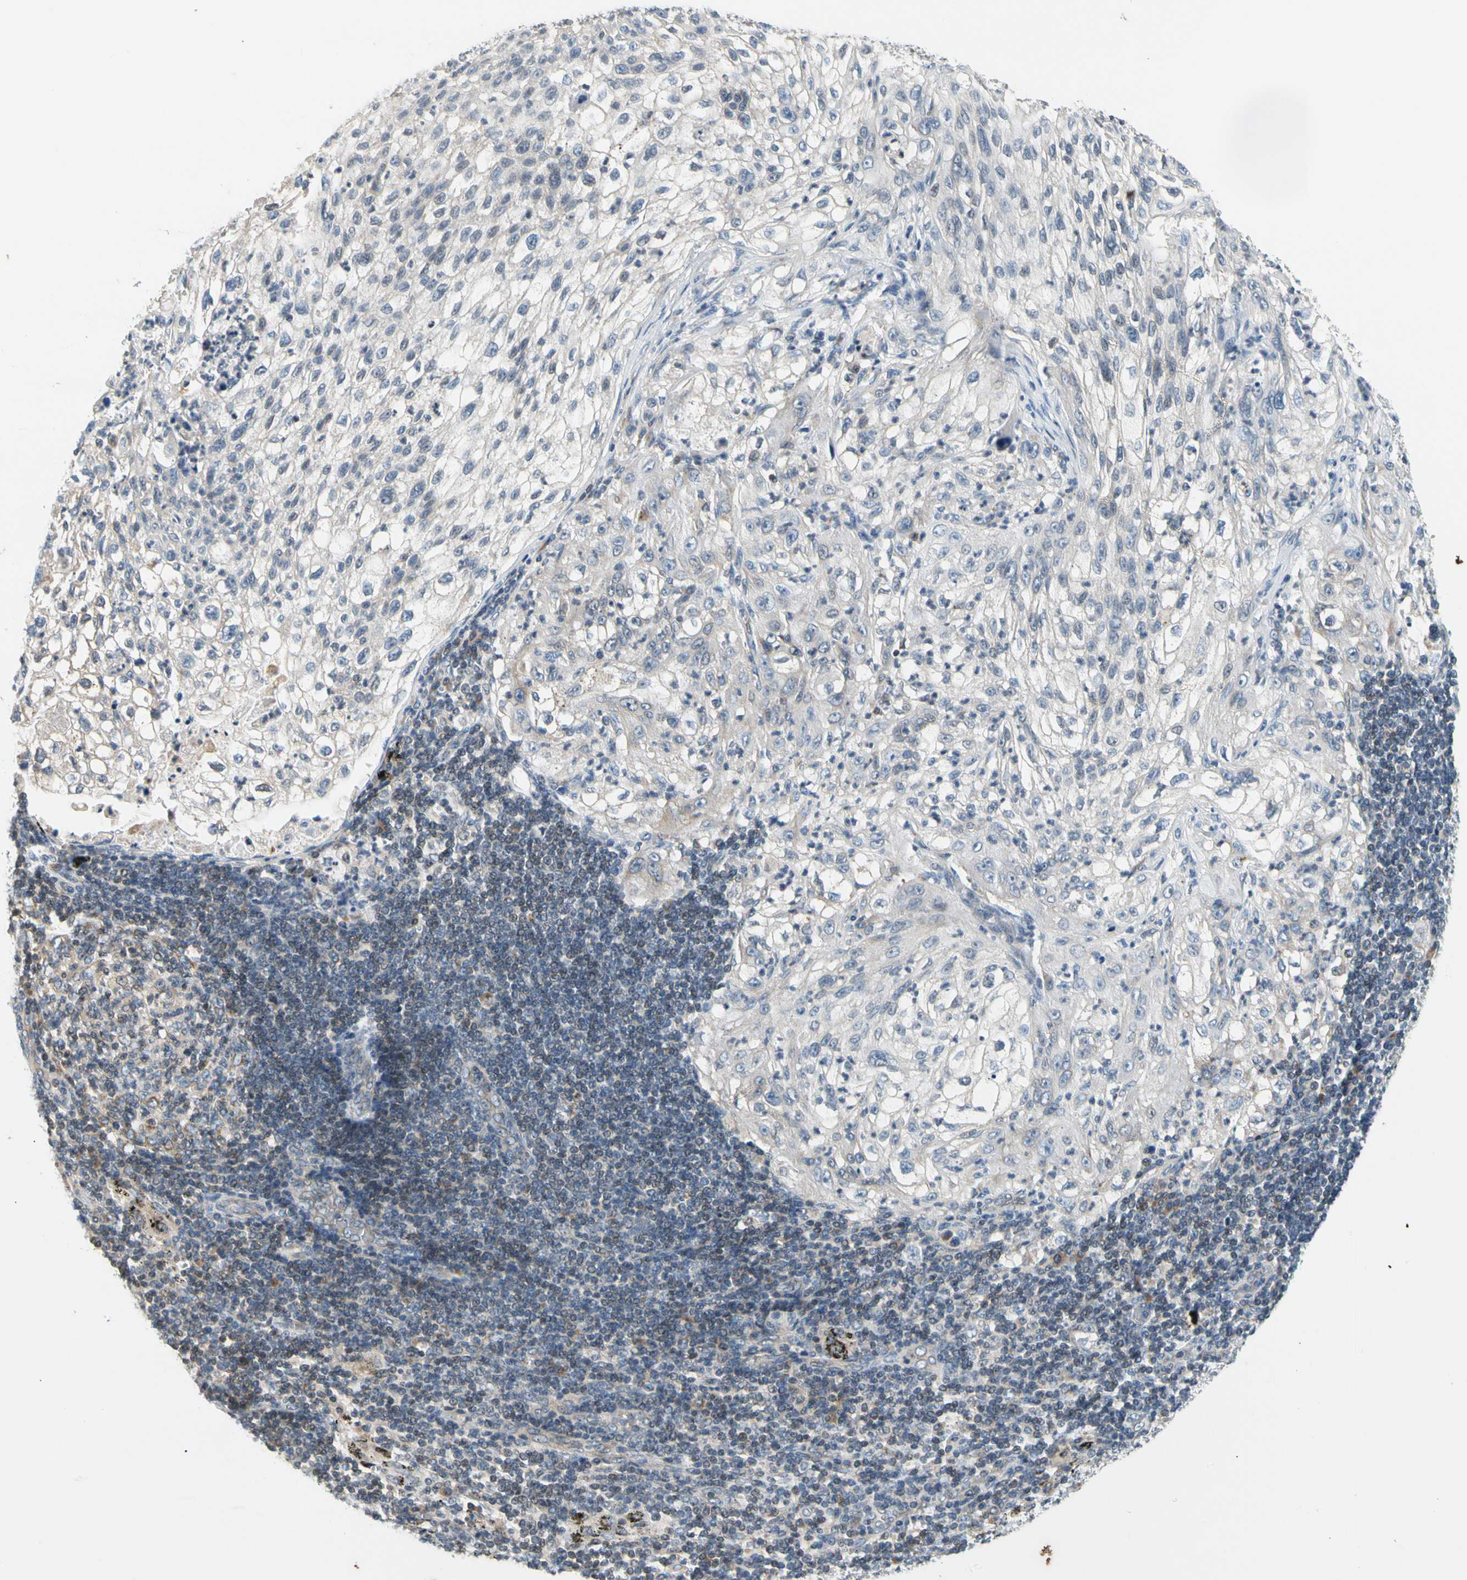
{"staining": {"intensity": "negative", "quantity": "none", "location": "none"}, "tissue": "lung cancer", "cell_type": "Tumor cells", "image_type": "cancer", "snomed": [{"axis": "morphology", "description": "Inflammation, NOS"}, {"axis": "morphology", "description": "Squamous cell carcinoma, NOS"}, {"axis": "topography", "description": "Lymph node"}, {"axis": "topography", "description": "Soft tissue"}, {"axis": "topography", "description": "Lung"}], "caption": "DAB (3,3'-diaminobenzidine) immunohistochemical staining of squamous cell carcinoma (lung) displays no significant staining in tumor cells.", "gene": "SOX30", "patient": {"sex": "male", "age": 66}}